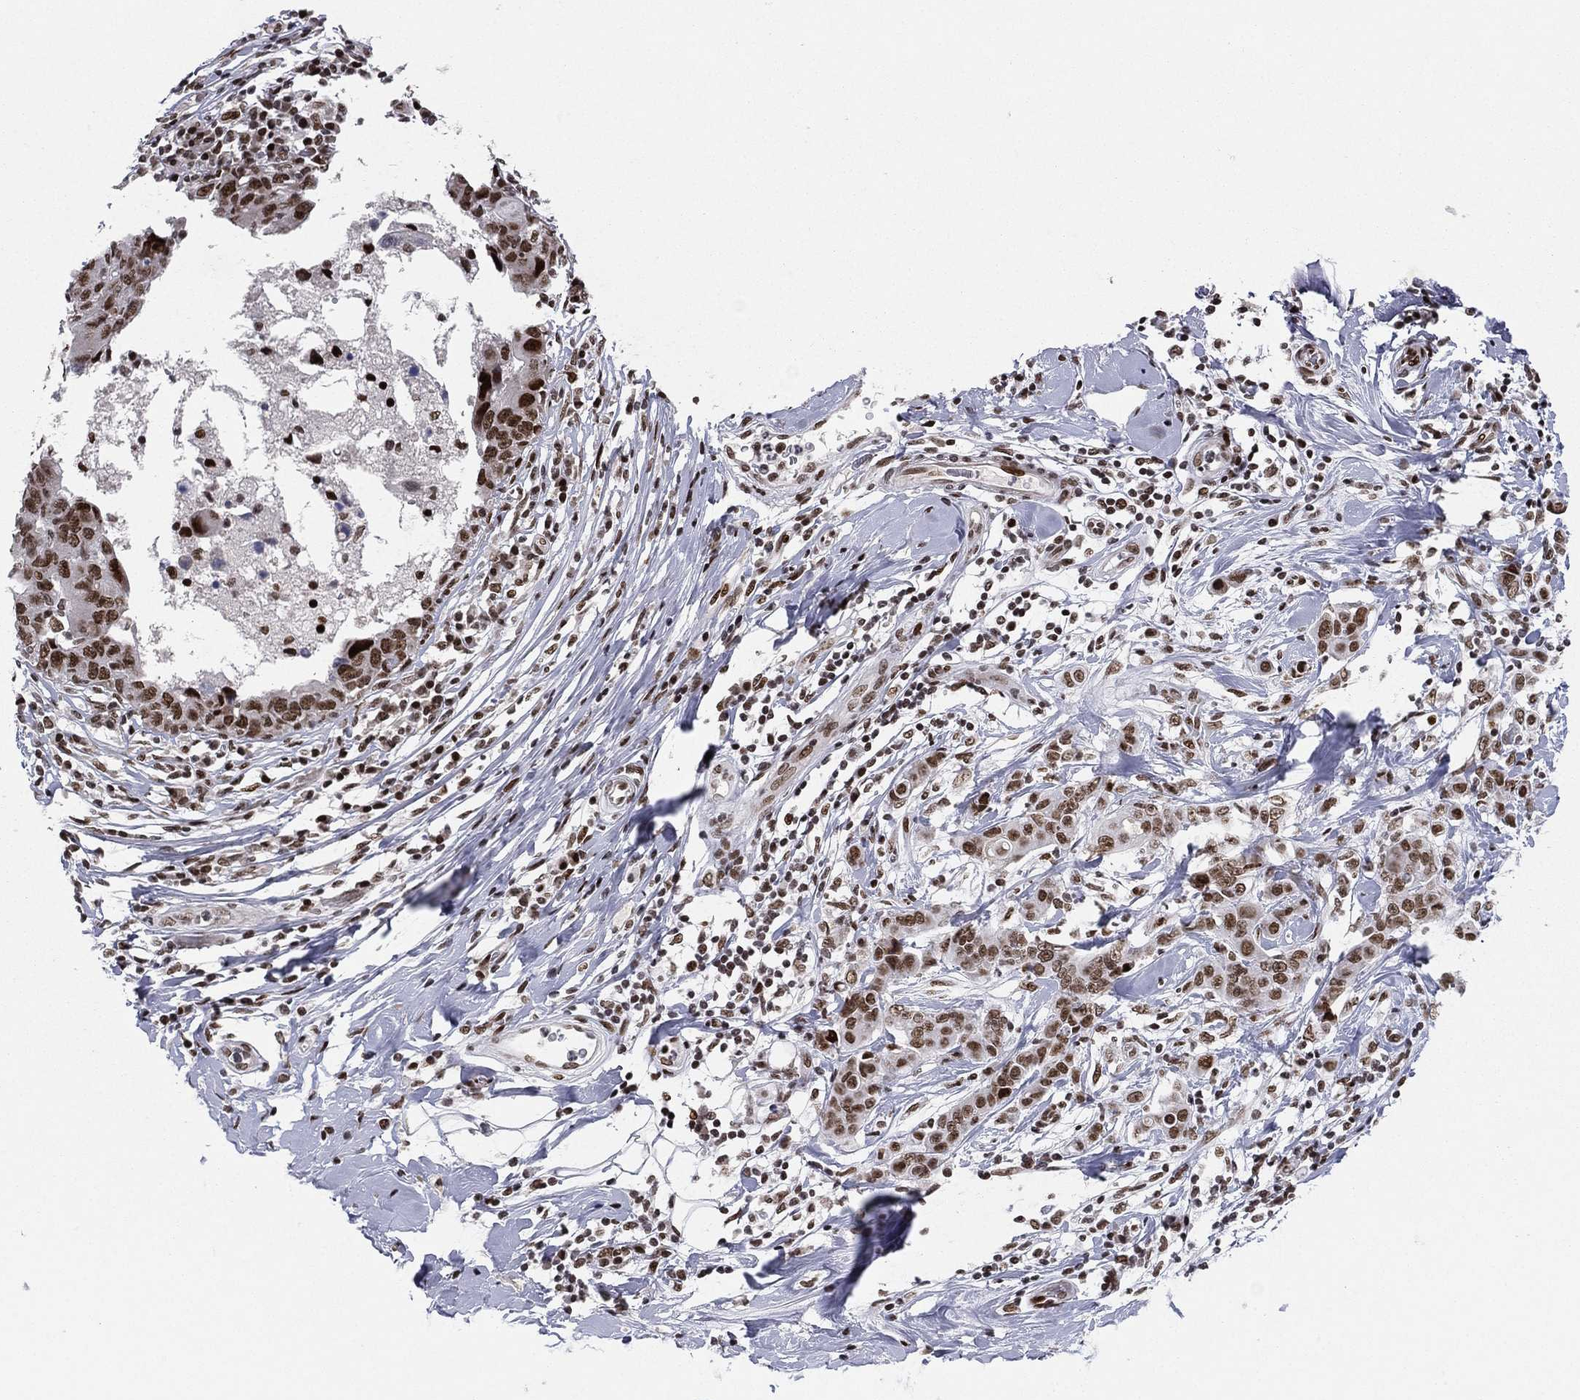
{"staining": {"intensity": "moderate", "quantity": "25%-75%", "location": "nuclear"}, "tissue": "breast cancer", "cell_type": "Tumor cells", "image_type": "cancer", "snomed": [{"axis": "morphology", "description": "Duct carcinoma"}, {"axis": "topography", "description": "Breast"}], "caption": "There is medium levels of moderate nuclear expression in tumor cells of intraductal carcinoma (breast), as demonstrated by immunohistochemical staining (brown color).", "gene": "RTF1", "patient": {"sex": "female", "age": 27}}